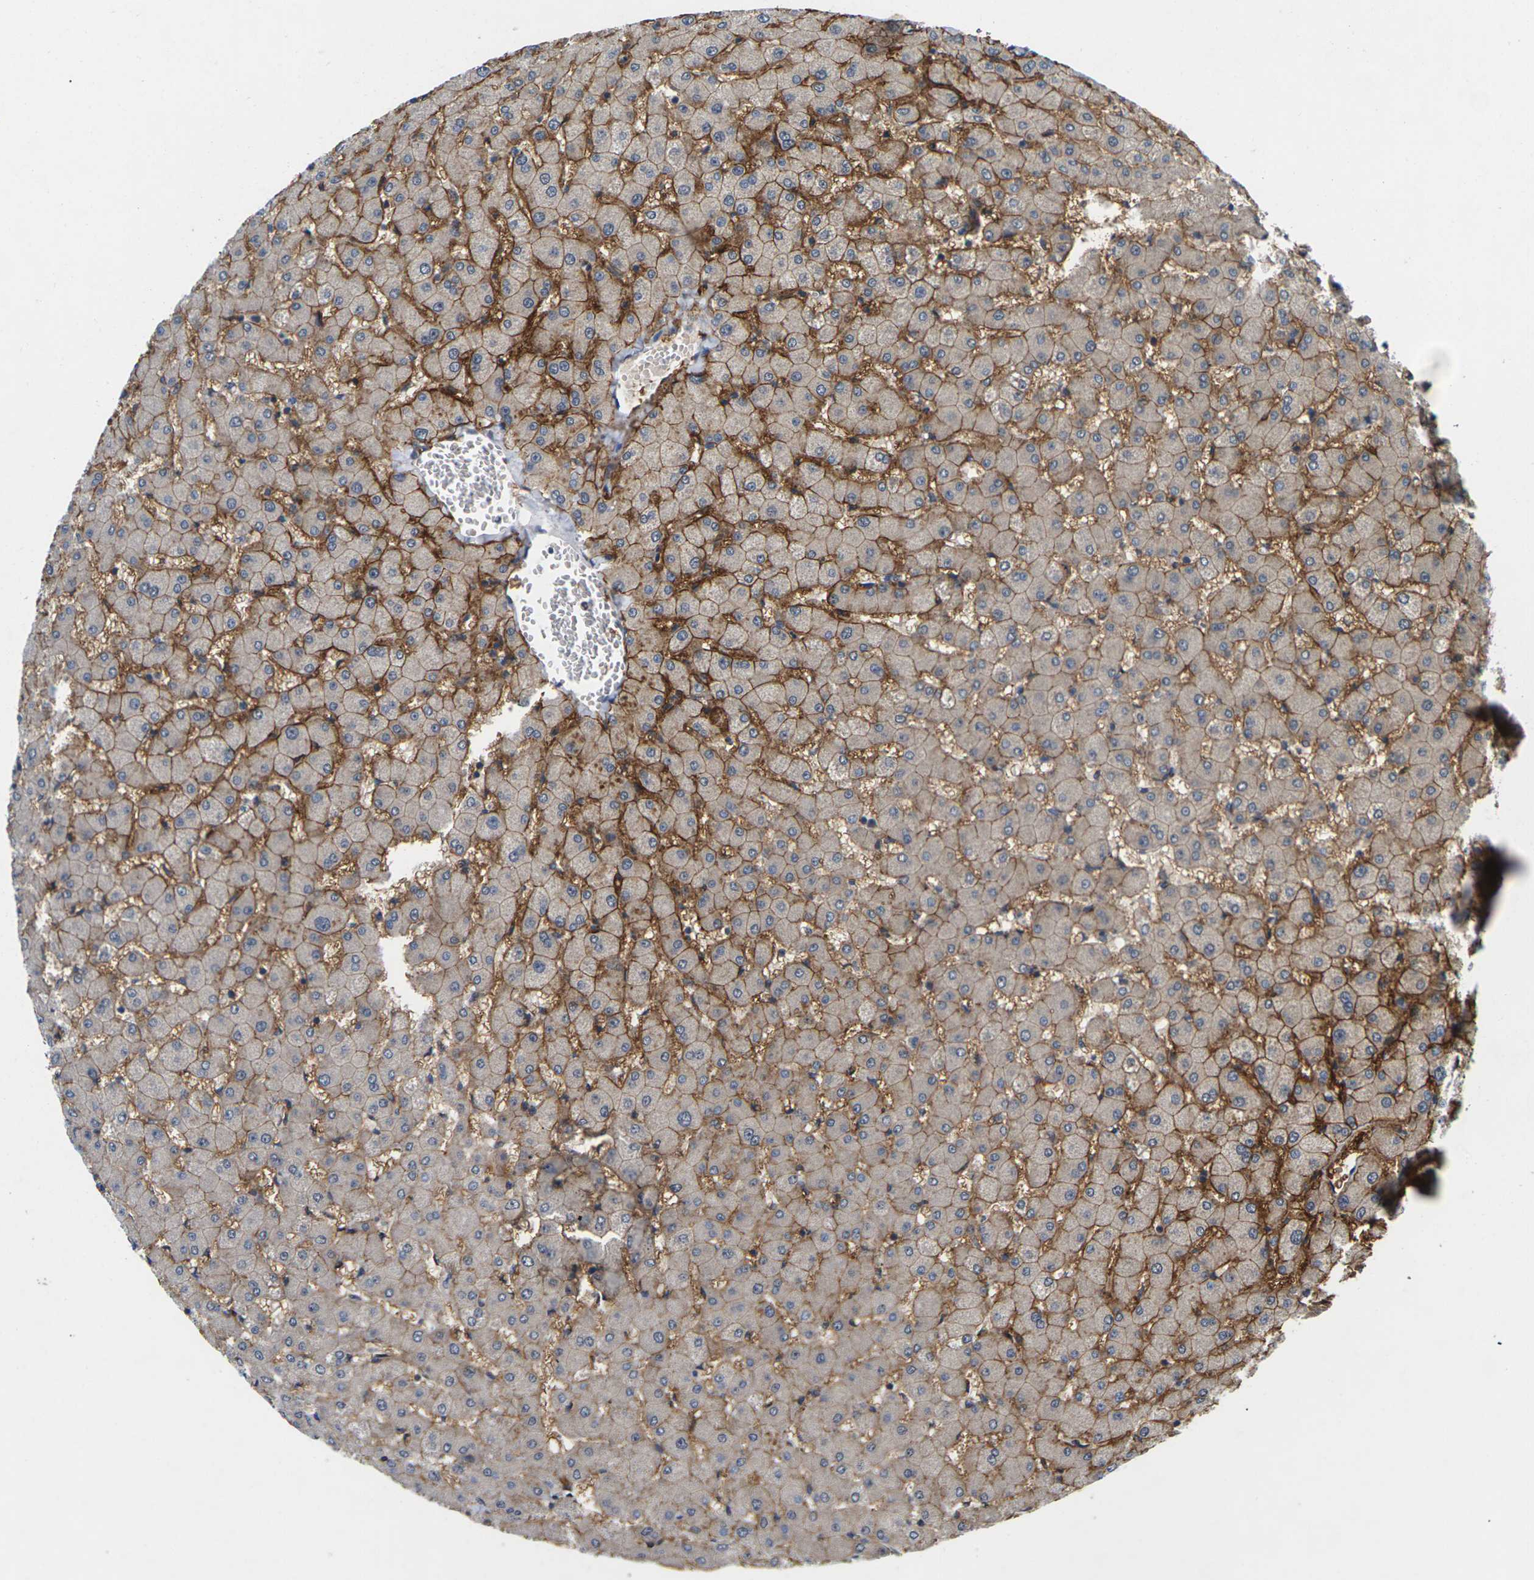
{"staining": {"intensity": "negative", "quantity": "none", "location": "none"}, "tissue": "liver", "cell_type": "Cholangiocytes", "image_type": "normal", "snomed": [{"axis": "morphology", "description": "Normal tissue, NOS"}, {"axis": "topography", "description": "Liver"}], "caption": "This micrograph is of normal liver stained with immunohistochemistry to label a protein in brown with the nuclei are counter-stained blue. There is no expression in cholangiocytes. Nuclei are stained in blue.", "gene": "SLC2A2", "patient": {"sex": "female", "age": 63}}